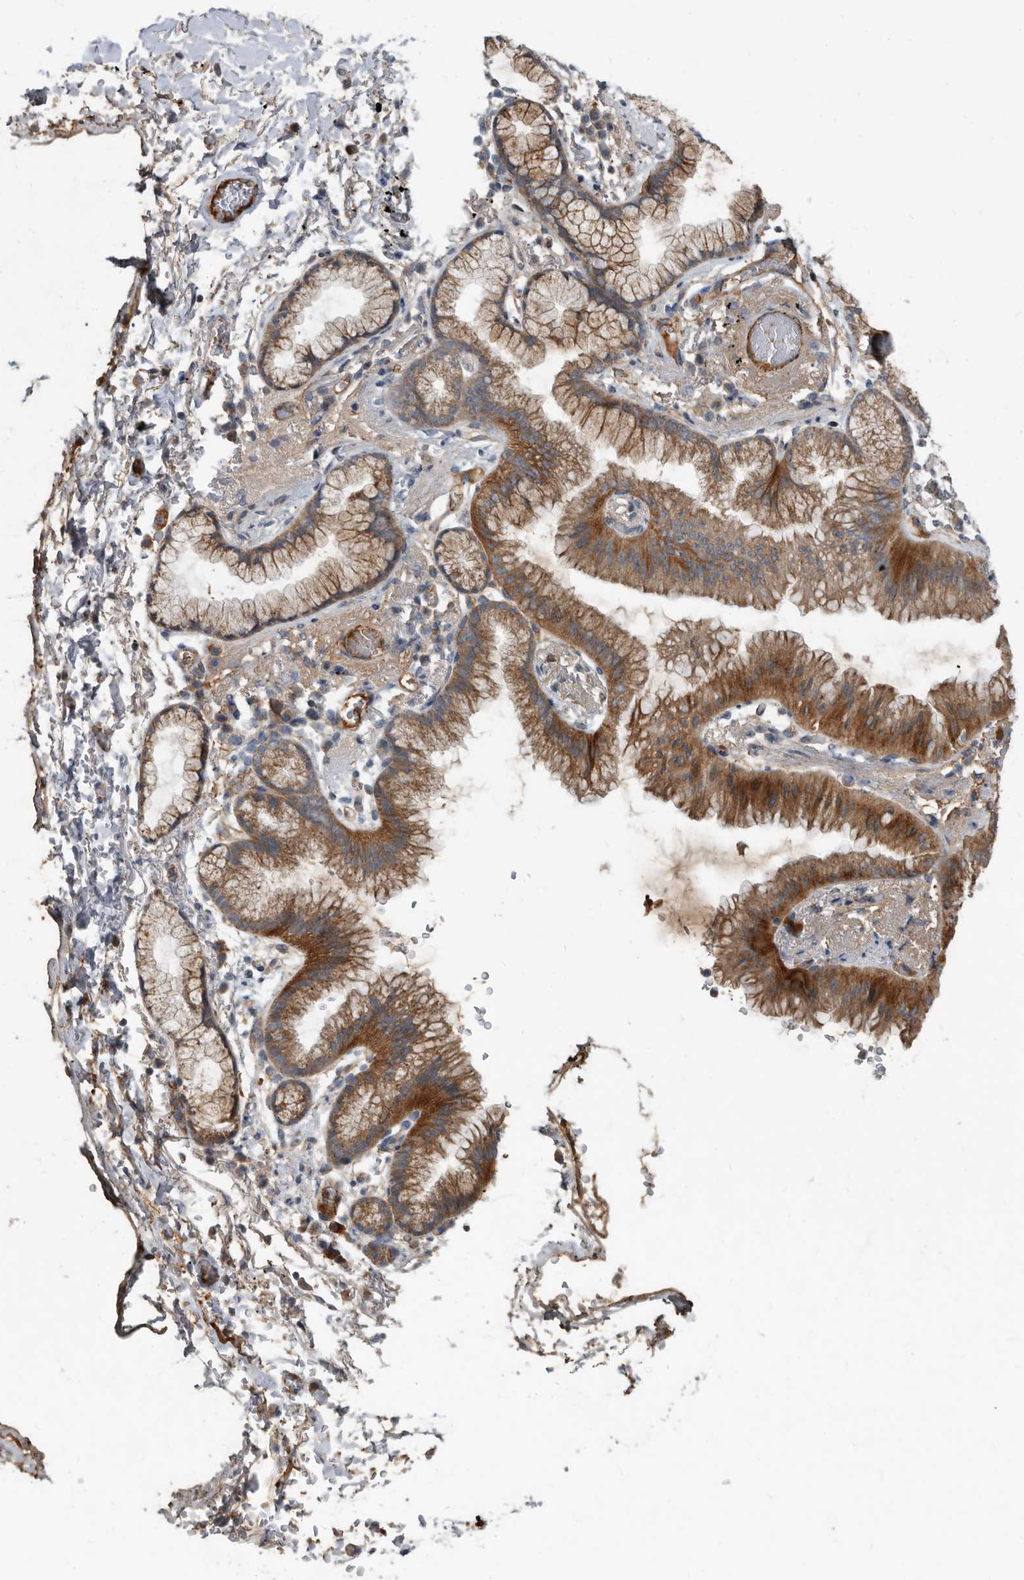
{"staining": {"intensity": "moderate", "quantity": ">75%", "location": "cytoplasmic/membranous"}, "tissue": "lung cancer", "cell_type": "Tumor cells", "image_type": "cancer", "snomed": [{"axis": "morphology", "description": "Adenocarcinoma, NOS"}, {"axis": "topography", "description": "Lung"}], "caption": "IHC staining of lung cancer, which demonstrates medium levels of moderate cytoplasmic/membranous expression in about >75% of tumor cells indicating moderate cytoplasmic/membranous protein expression. The staining was performed using DAB (3,3'-diaminobenzidine) (brown) for protein detection and nuclei were counterstained in hematoxylin (blue).", "gene": "PI15", "patient": {"sex": "female", "age": 70}}